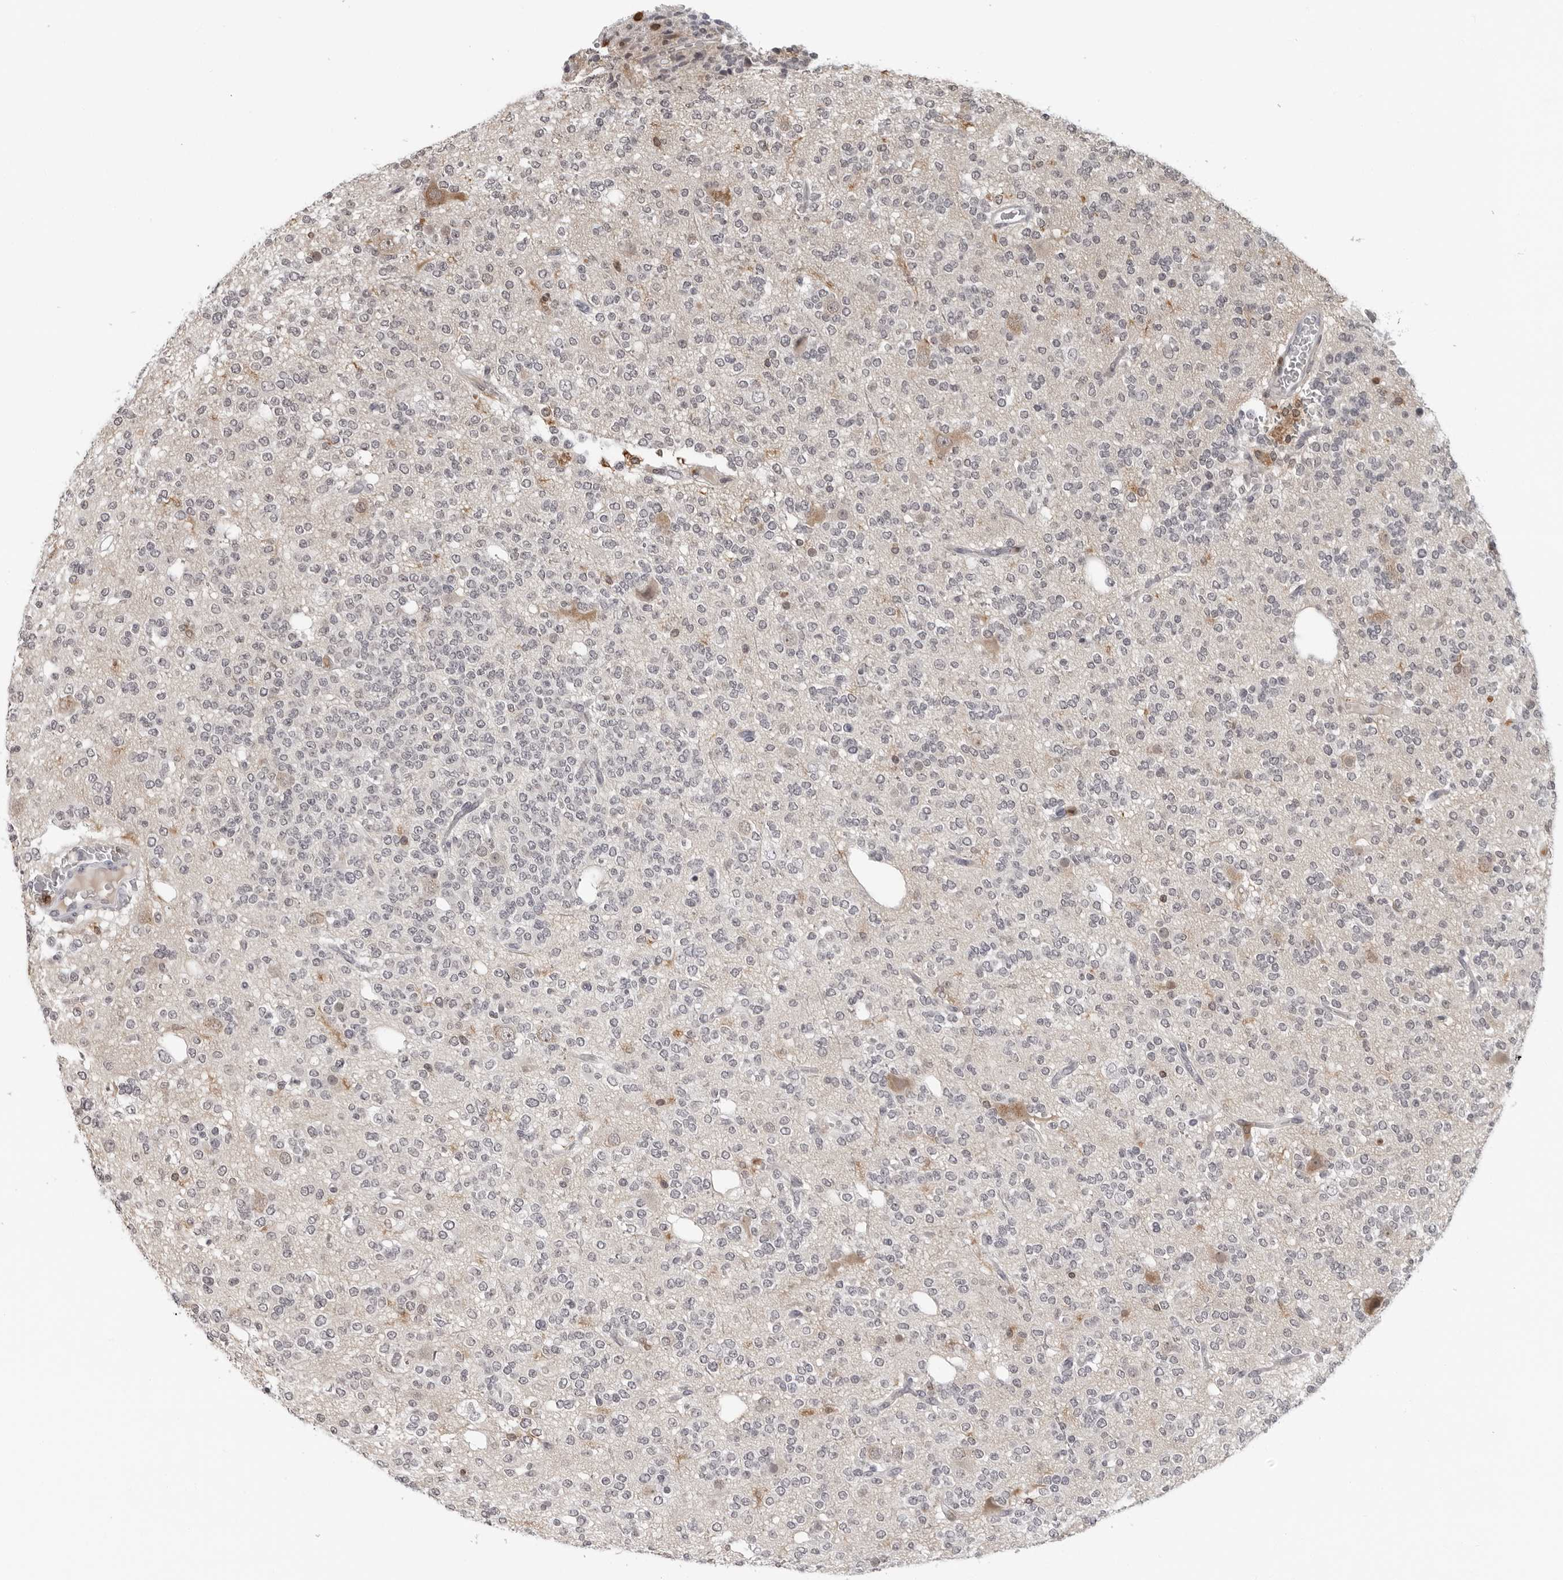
{"staining": {"intensity": "negative", "quantity": "none", "location": "none"}, "tissue": "glioma", "cell_type": "Tumor cells", "image_type": "cancer", "snomed": [{"axis": "morphology", "description": "Glioma, malignant, Low grade"}, {"axis": "topography", "description": "Brain"}], "caption": "Immunohistochemistry histopathology image of malignant glioma (low-grade) stained for a protein (brown), which displays no staining in tumor cells. (DAB (3,3'-diaminobenzidine) immunohistochemistry (IHC), high magnification).", "gene": "HSPH1", "patient": {"sex": "male", "age": 38}}